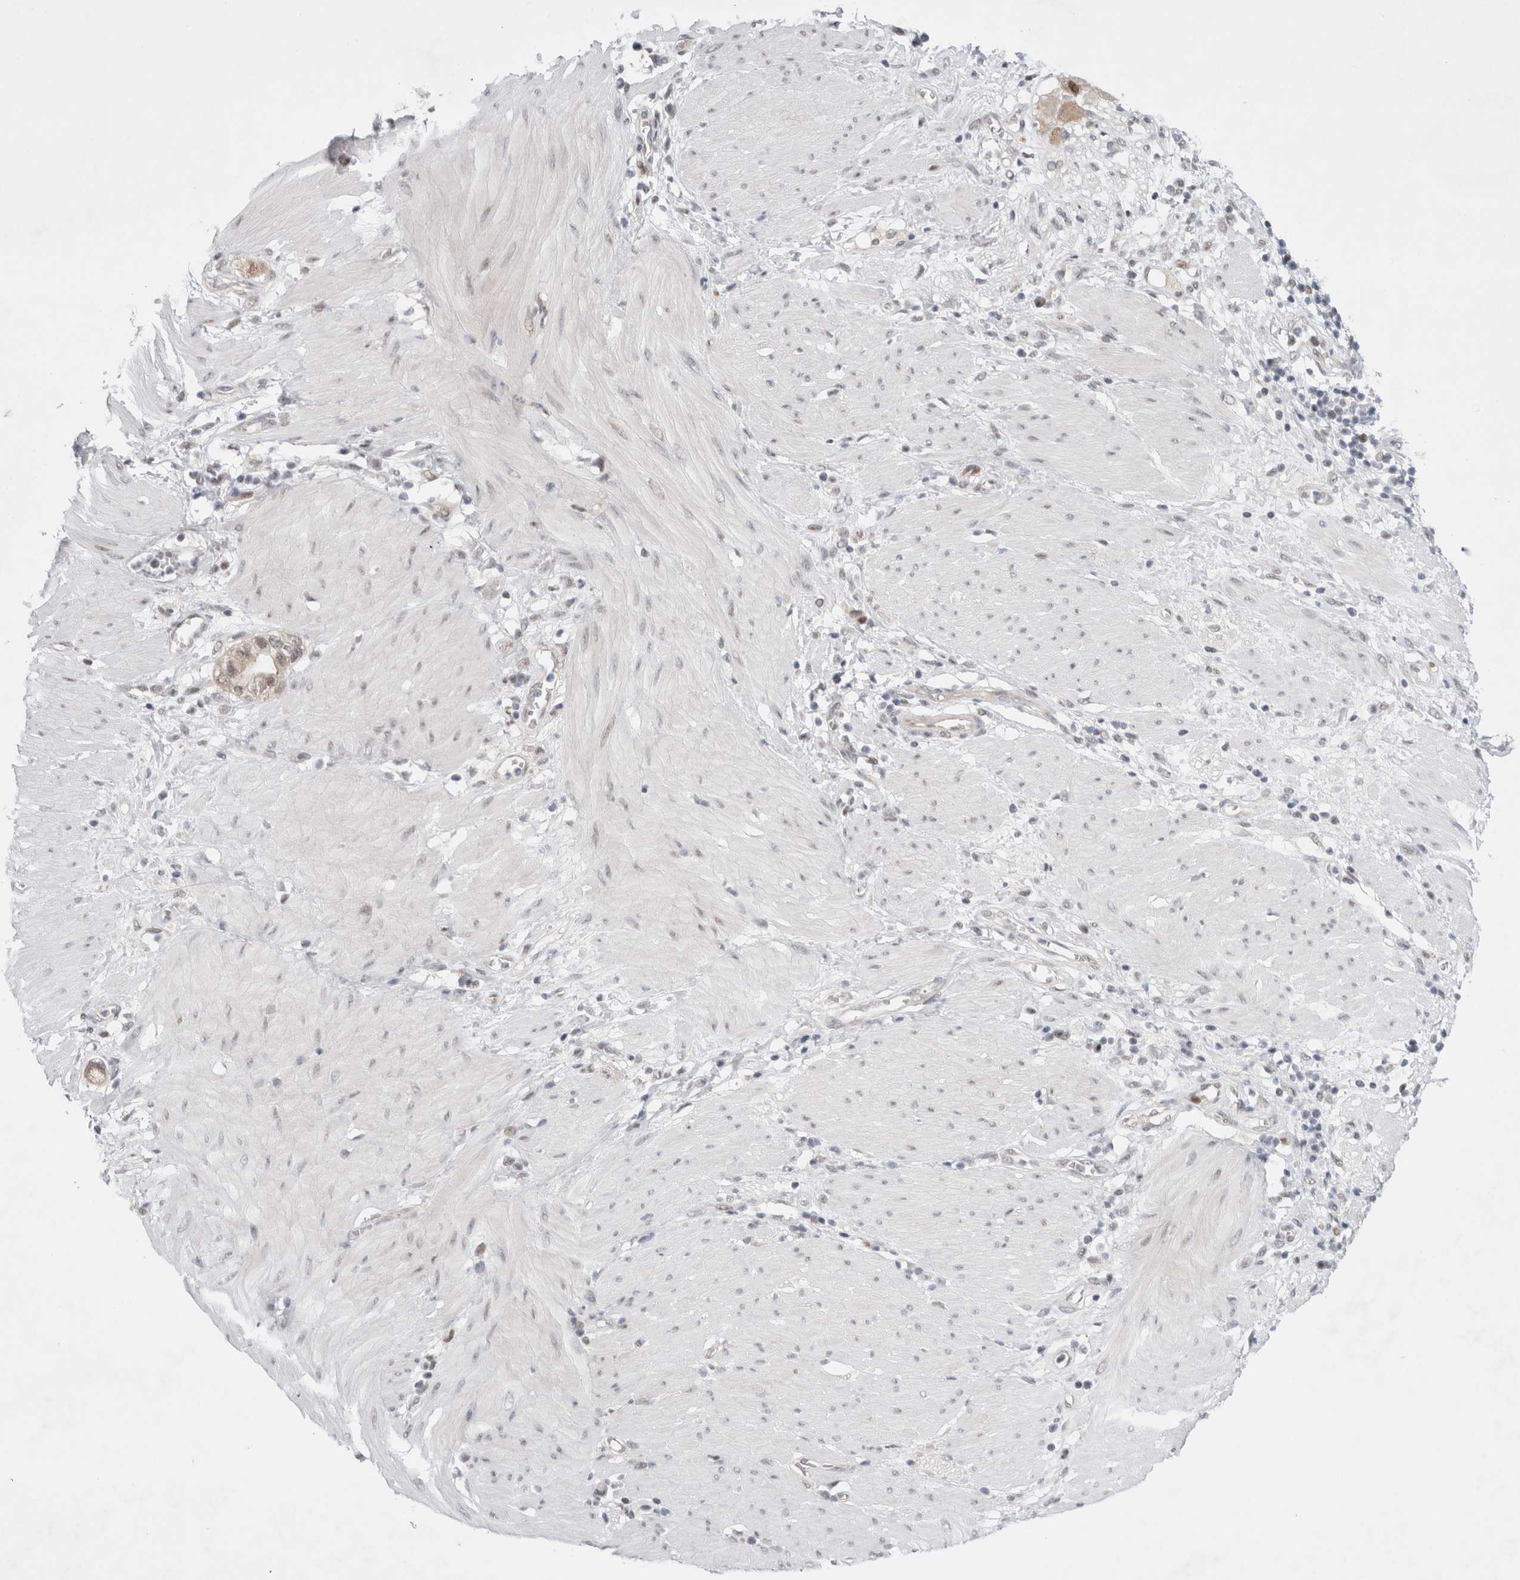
{"staining": {"intensity": "weak", "quantity": "<25%", "location": "nuclear"}, "tissue": "stomach cancer", "cell_type": "Tumor cells", "image_type": "cancer", "snomed": [{"axis": "morphology", "description": "Adenocarcinoma, NOS"}, {"axis": "topography", "description": "Stomach"}, {"axis": "topography", "description": "Stomach, lower"}], "caption": "A photomicrograph of stomach cancer stained for a protein reveals no brown staining in tumor cells.", "gene": "WIPF2", "patient": {"sex": "female", "age": 48}}